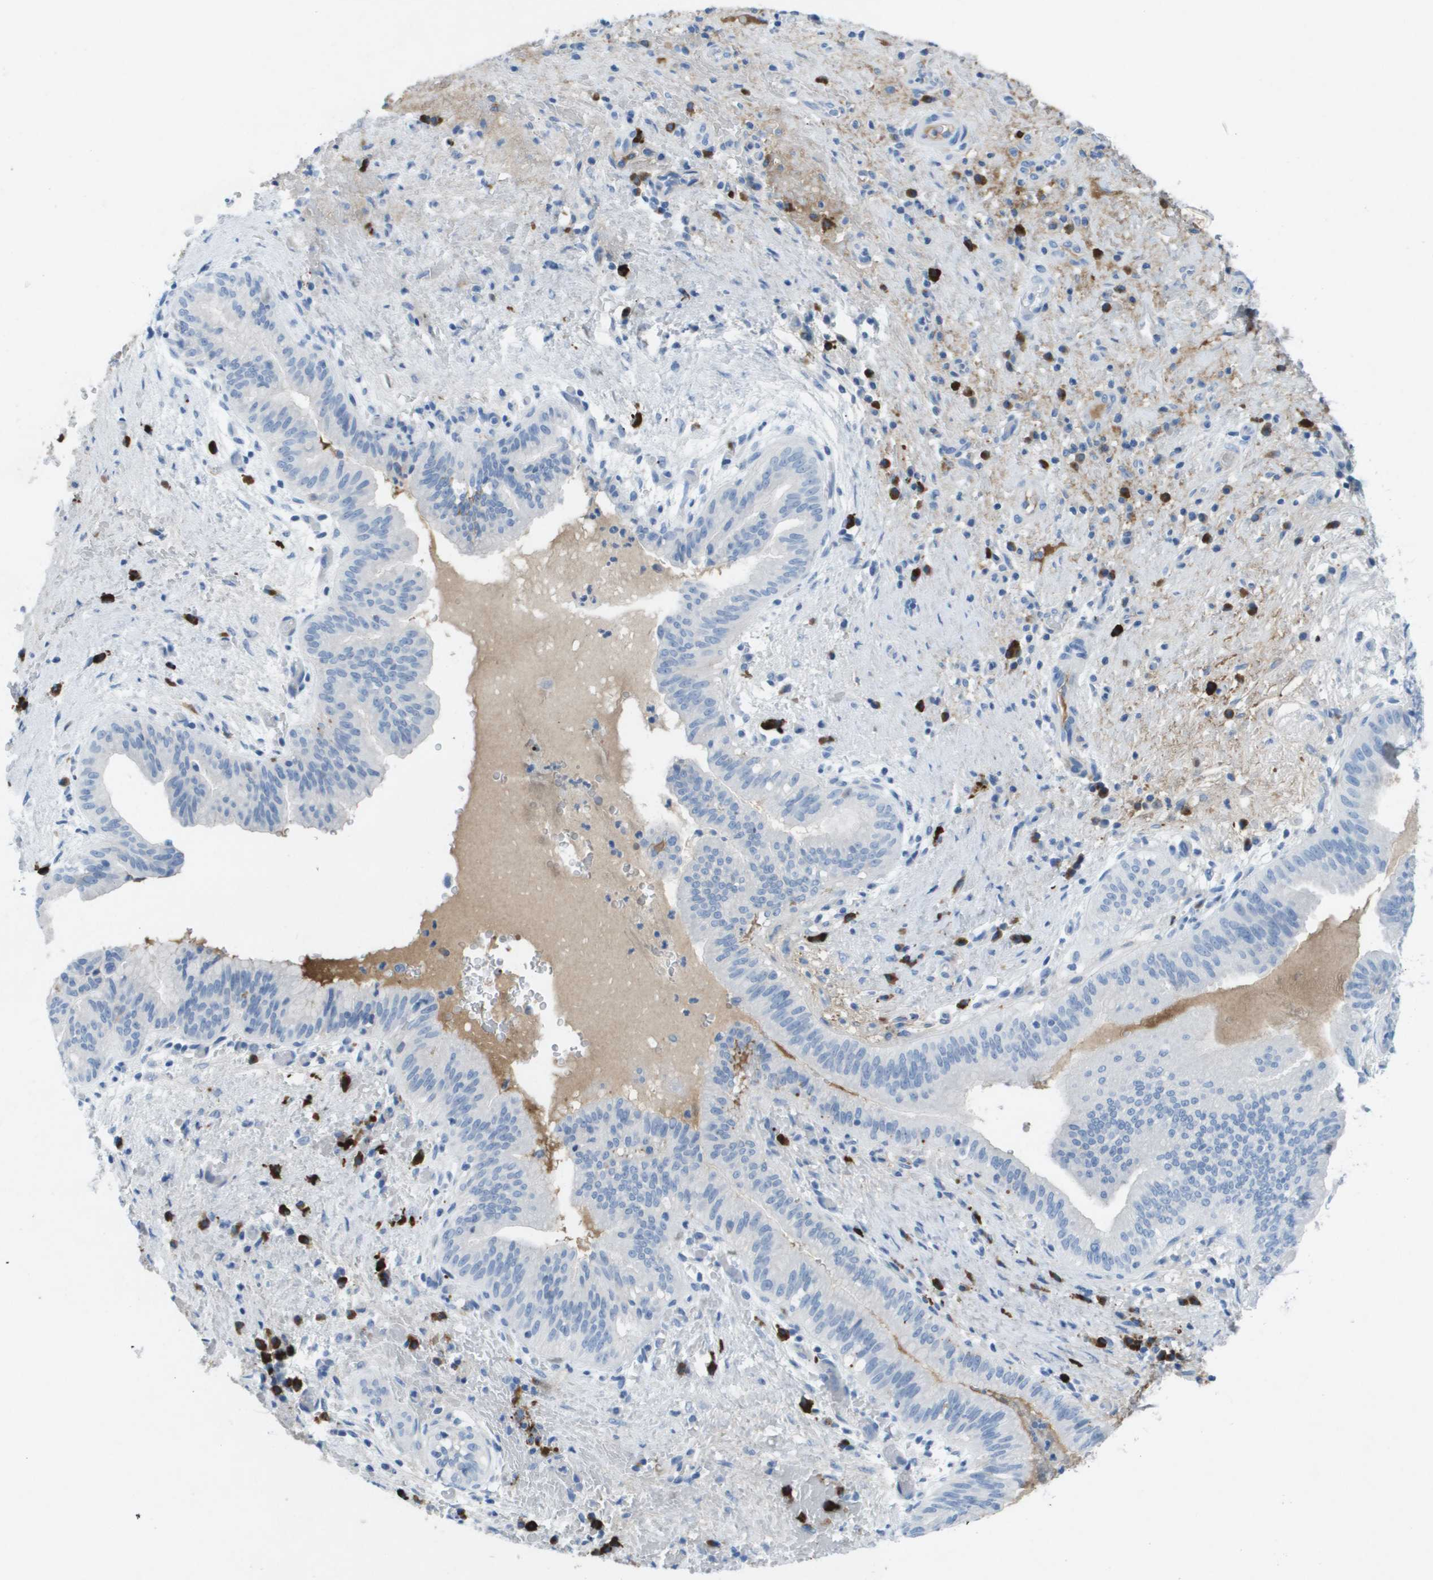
{"staining": {"intensity": "negative", "quantity": "none", "location": "none"}, "tissue": "liver cancer", "cell_type": "Tumor cells", "image_type": "cancer", "snomed": [{"axis": "morphology", "description": "Cholangiocarcinoma"}, {"axis": "topography", "description": "Liver"}], "caption": "High power microscopy histopathology image of an immunohistochemistry (IHC) histopathology image of liver cancer, revealing no significant expression in tumor cells. (Immunohistochemistry, brightfield microscopy, high magnification).", "gene": "GPR18", "patient": {"sex": "female", "age": 38}}